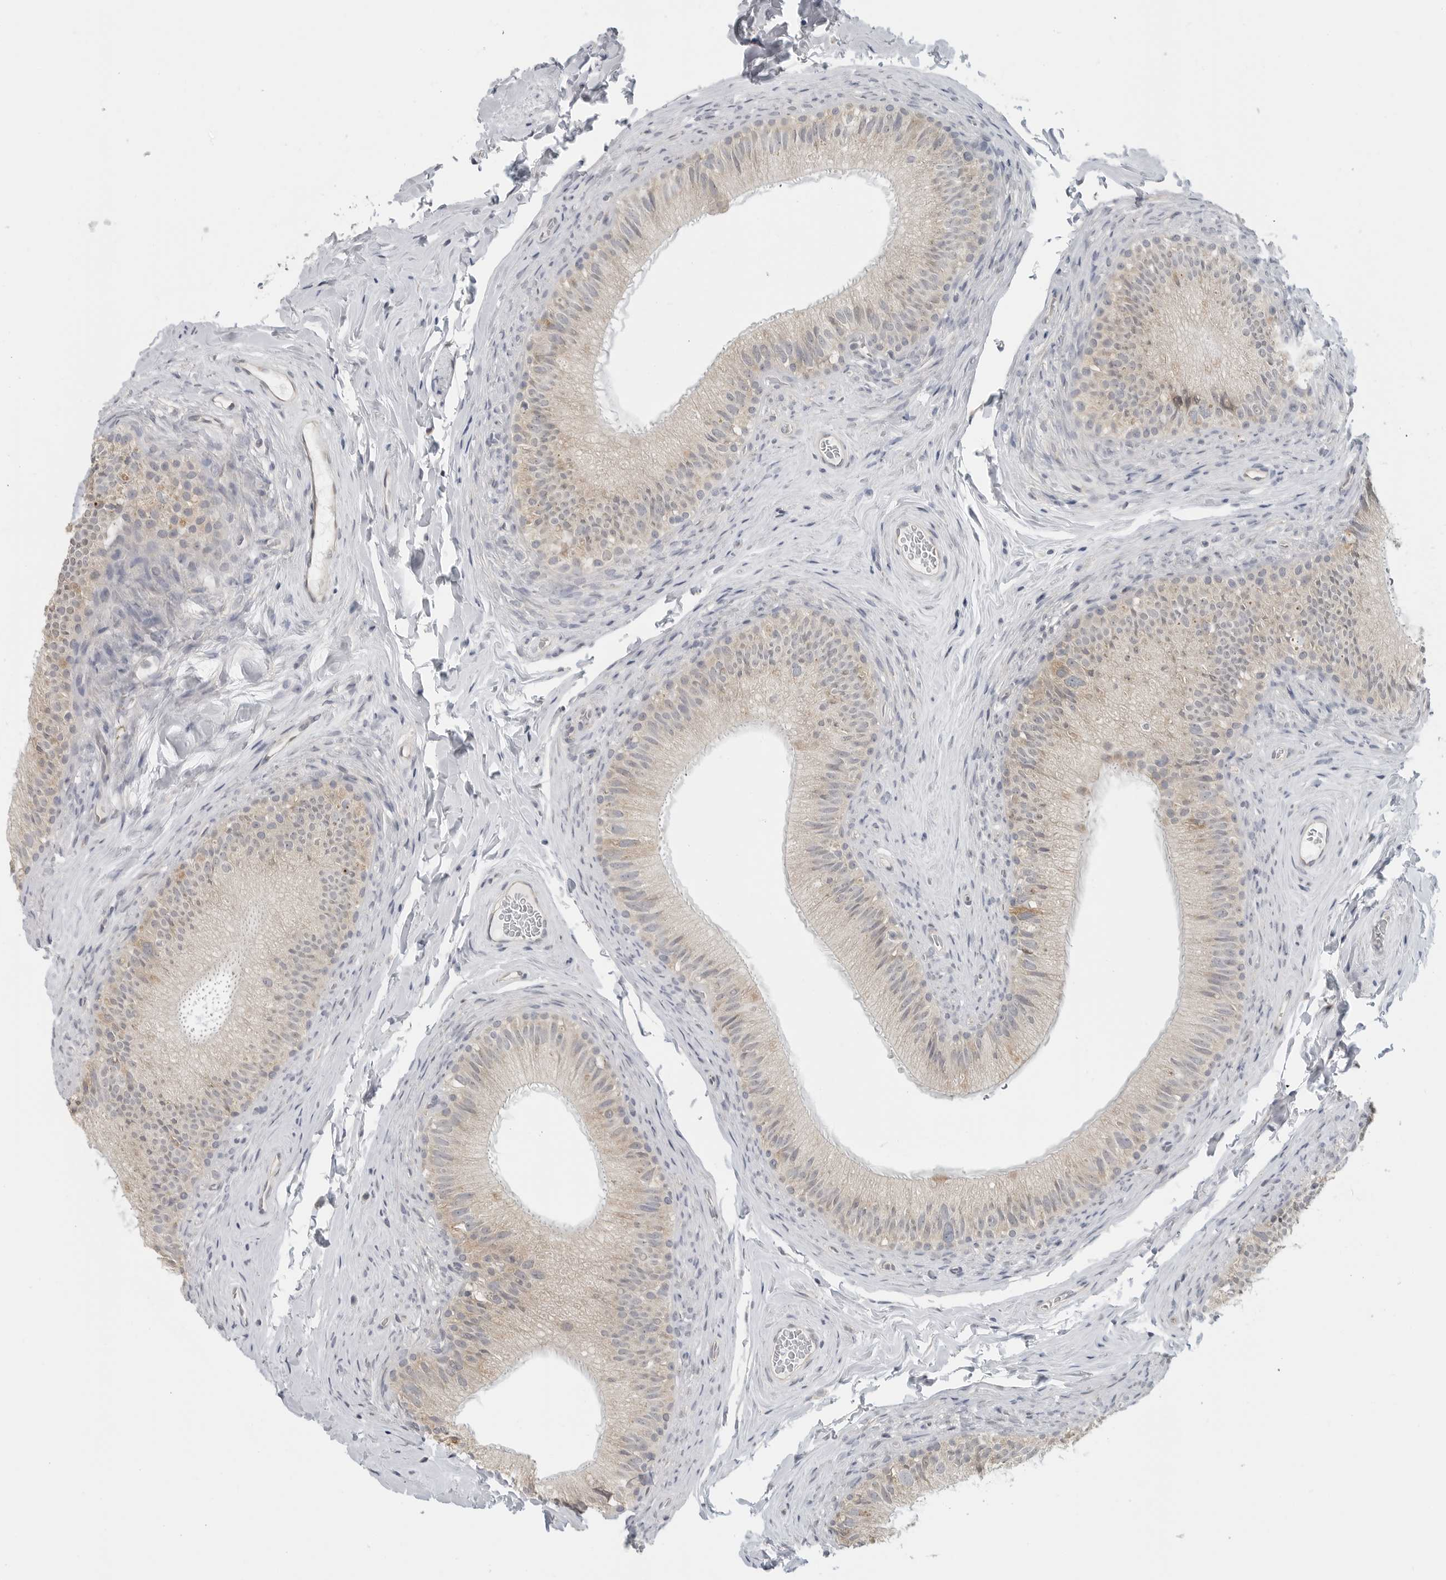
{"staining": {"intensity": "weak", "quantity": "25%-75%", "location": "cytoplasmic/membranous"}, "tissue": "epididymis", "cell_type": "Glandular cells", "image_type": "normal", "snomed": [{"axis": "morphology", "description": "Normal tissue, NOS"}, {"axis": "topography", "description": "Epididymis"}], "caption": "Protein expression analysis of unremarkable epididymis exhibits weak cytoplasmic/membranous staining in approximately 25%-75% of glandular cells. Immunohistochemistry stains the protein in brown and the nuclei are stained blue.", "gene": "IL12RB2", "patient": {"sex": "male", "age": 49}}